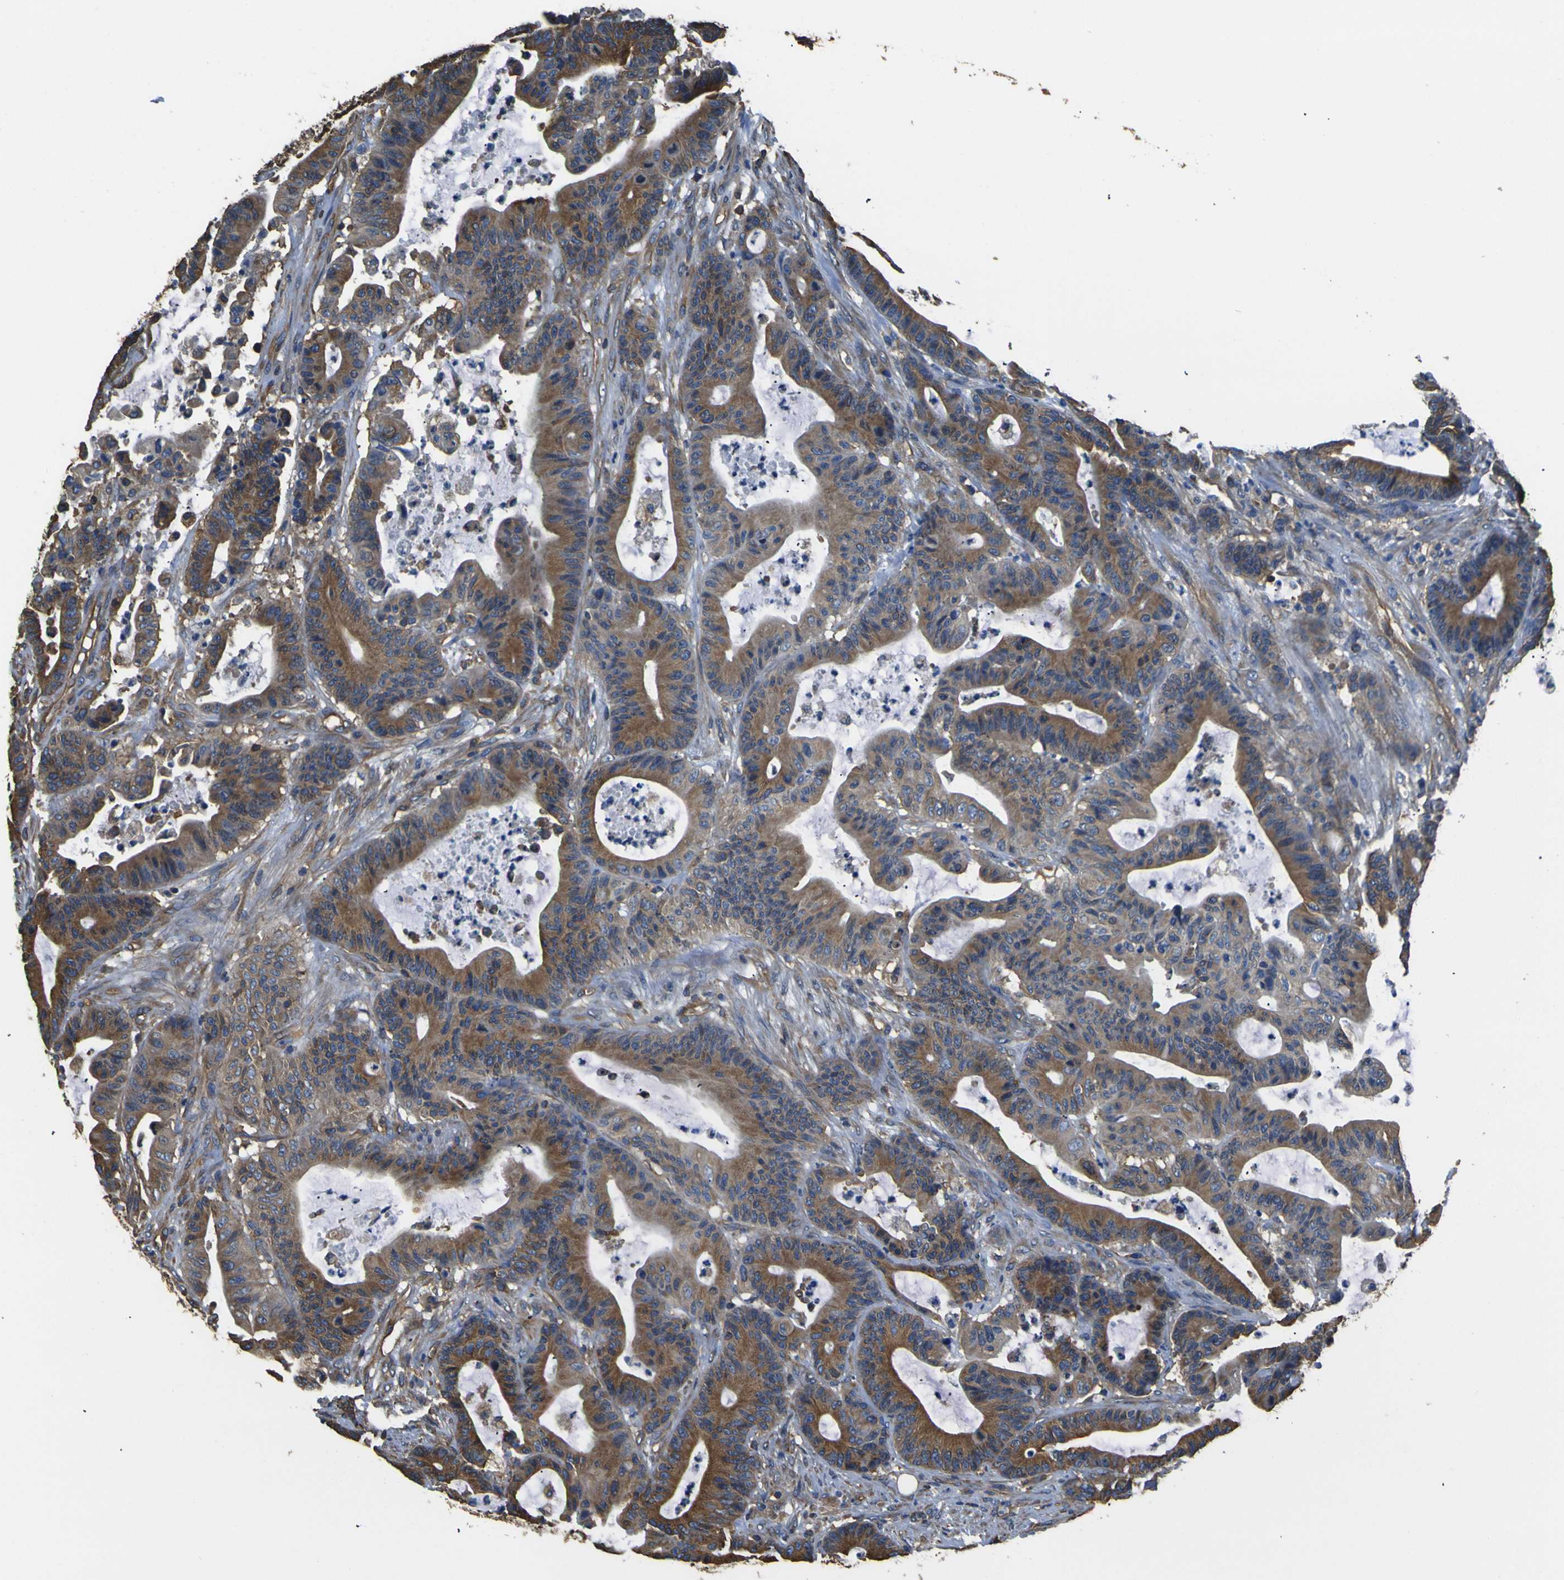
{"staining": {"intensity": "strong", "quantity": ">75%", "location": "cytoplasmic/membranous"}, "tissue": "colorectal cancer", "cell_type": "Tumor cells", "image_type": "cancer", "snomed": [{"axis": "morphology", "description": "Adenocarcinoma, NOS"}, {"axis": "topography", "description": "Colon"}], "caption": "The immunohistochemical stain labels strong cytoplasmic/membranous positivity in tumor cells of colorectal adenocarcinoma tissue. Immunohistochemistry stains the protein in brown and the nuclei are stained blue.", "gene": "TUBB", "patient": {"sex": "female", "age": 84}}